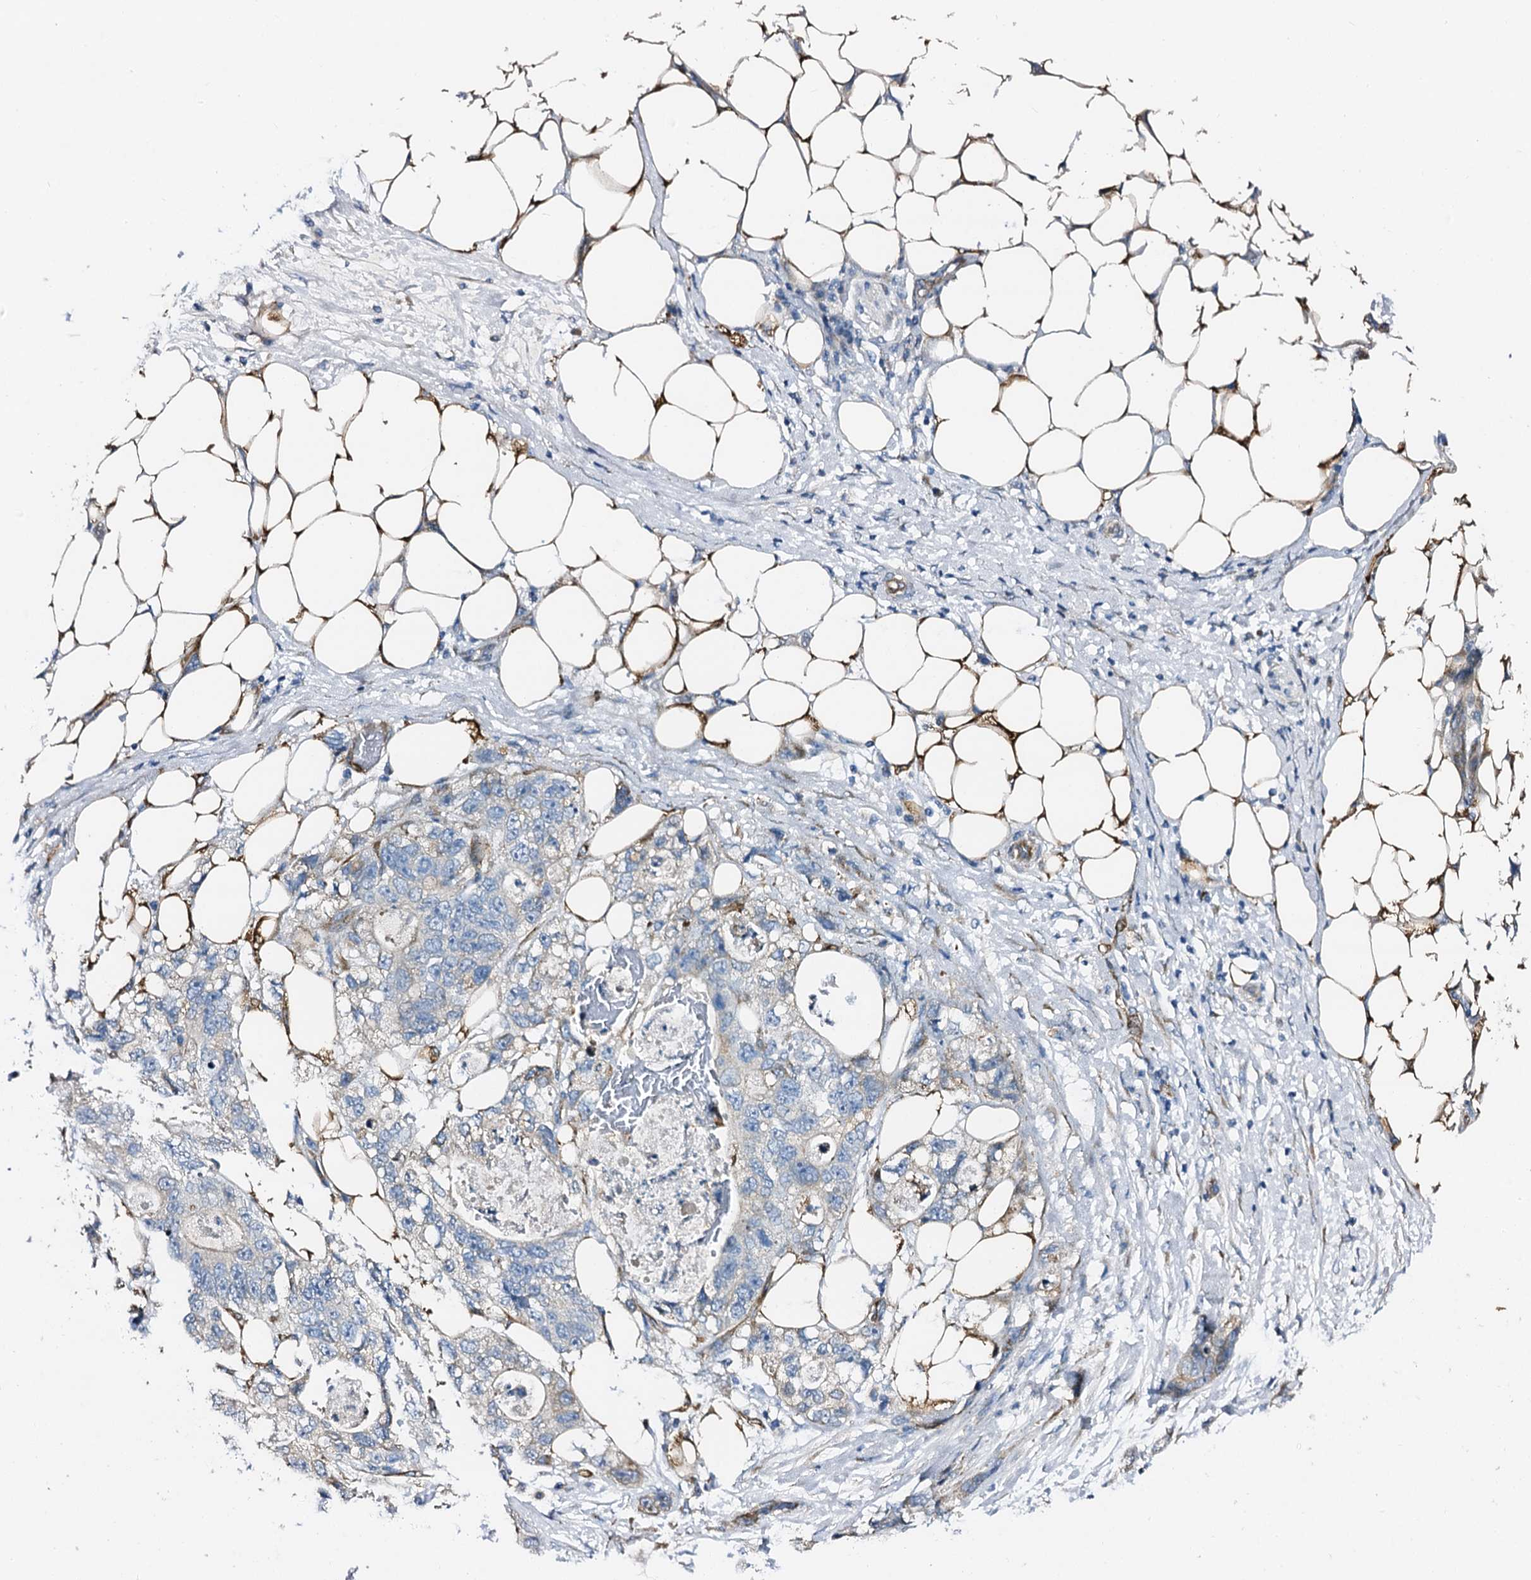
{"staining": {"intensity": "negative", "quantity": "none", "location": "none"}, "tissue": "stomach cancer", "cell_type": "Tumor cells", "image_type": "cancer", "snomed": [{"axis": "morphology", "description": "Adenocarcinoma, NOS"}, {"axis": "topography", "description": "Stomach"}], "caption": "Tumor cells are negative for brown protein staining in stomach cancer. The staining is performed using DAB brown chromogen with nuclei counter-stained in using hematoxylin.", "gene": "DBX1", "patient": {"sex": "female", "age": 89}}